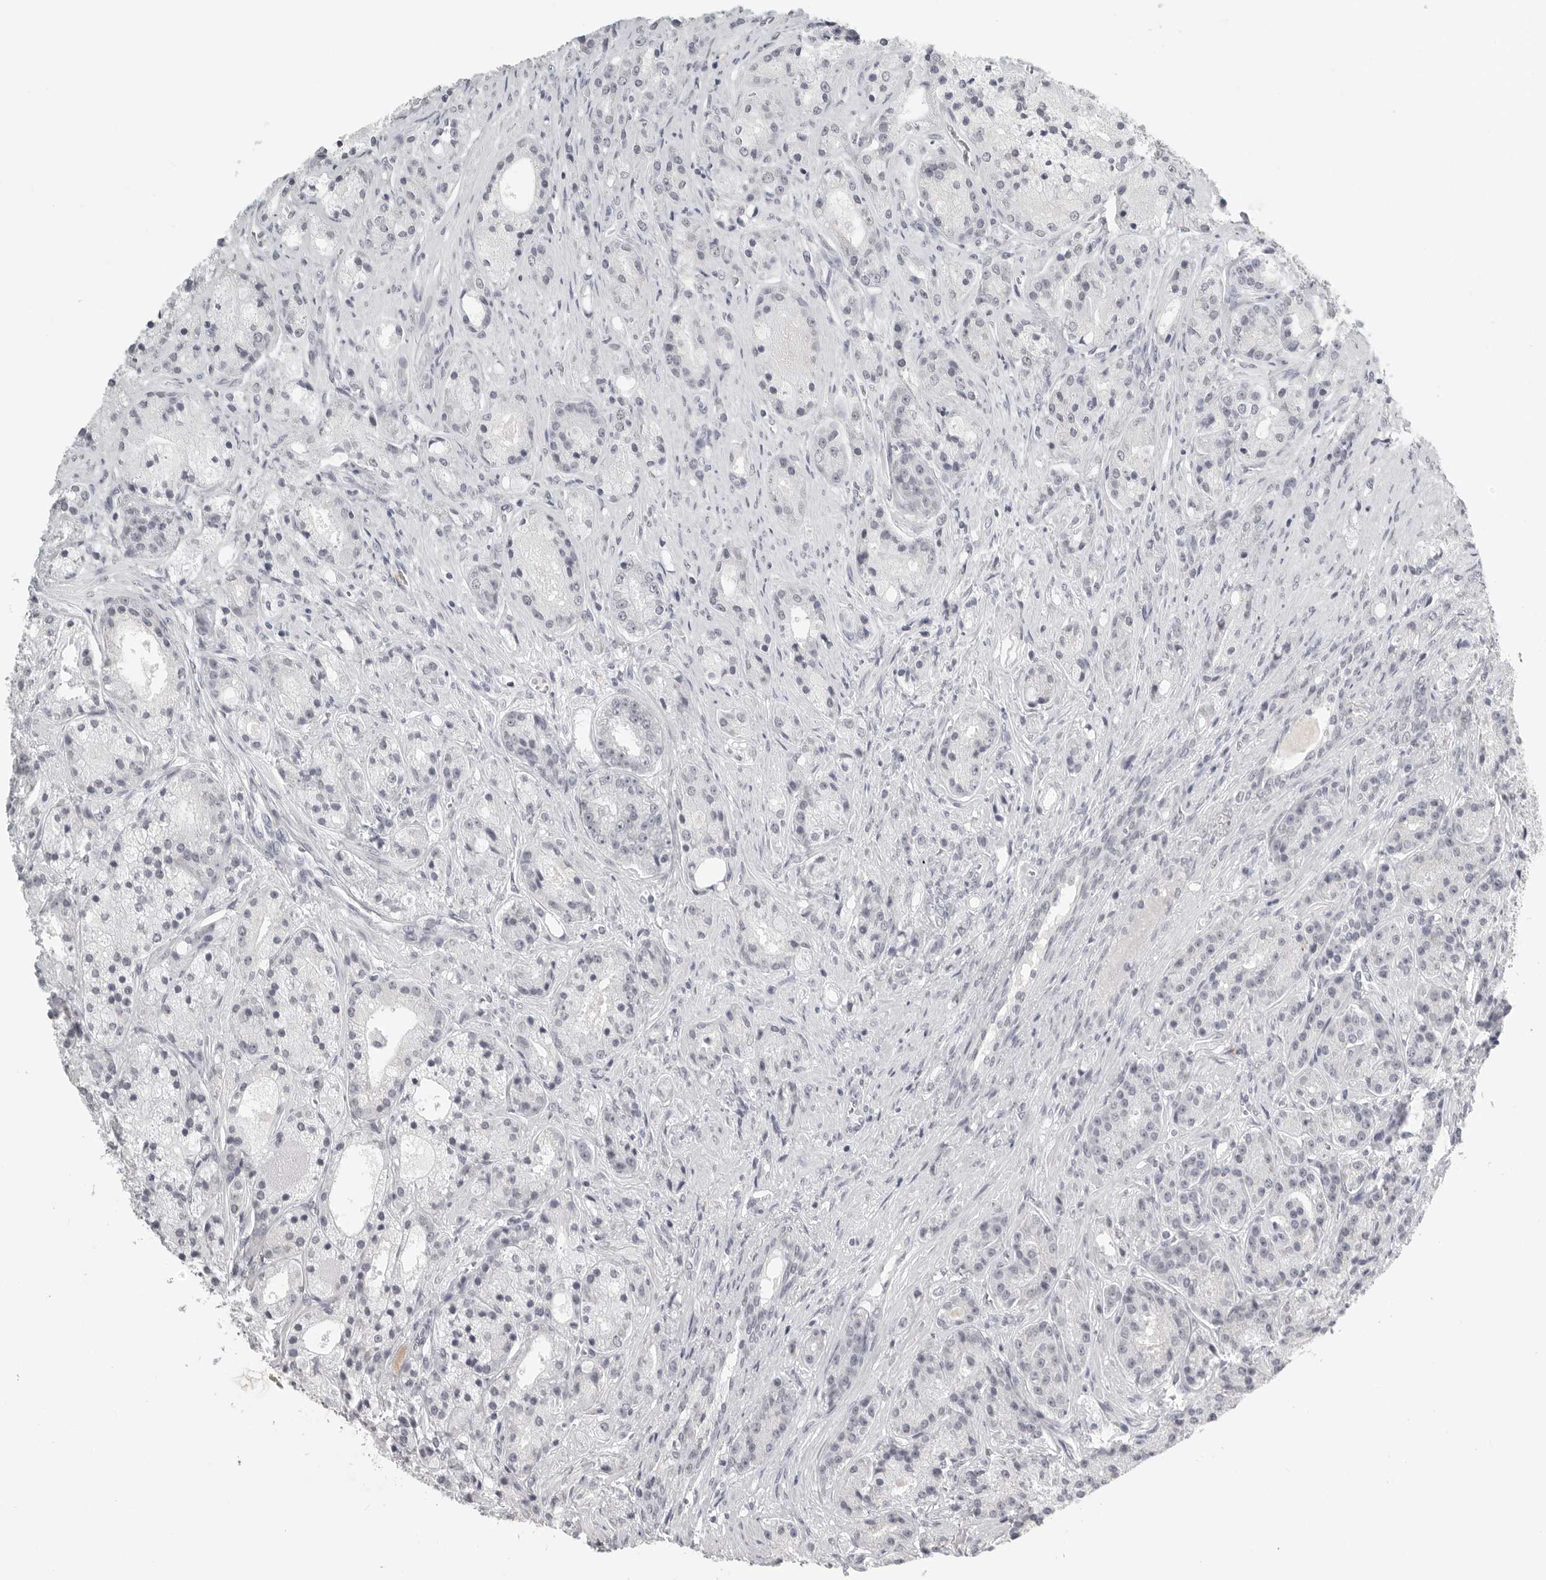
{"staining": {"intensity": "negative", "quantity": "none", "location": "none"}, "tissue": "prostate cancer", "cell_type": "Tumor cells", "image_type": "cancer", "snomed": [{"axis": "morphology", "description": "Adenocarcinoma, High grade"}, {"axis": "topography", "description": "Prostate"}], "caption": "DAB (3,3'-diaminobenzidine) immunohistochemical staining of prostate high-grade adenocarcinoma exhibits no significant staining in tumor cells.", "gene": "BPIFA1", "patient": {"sex": "male", "age": 60}}